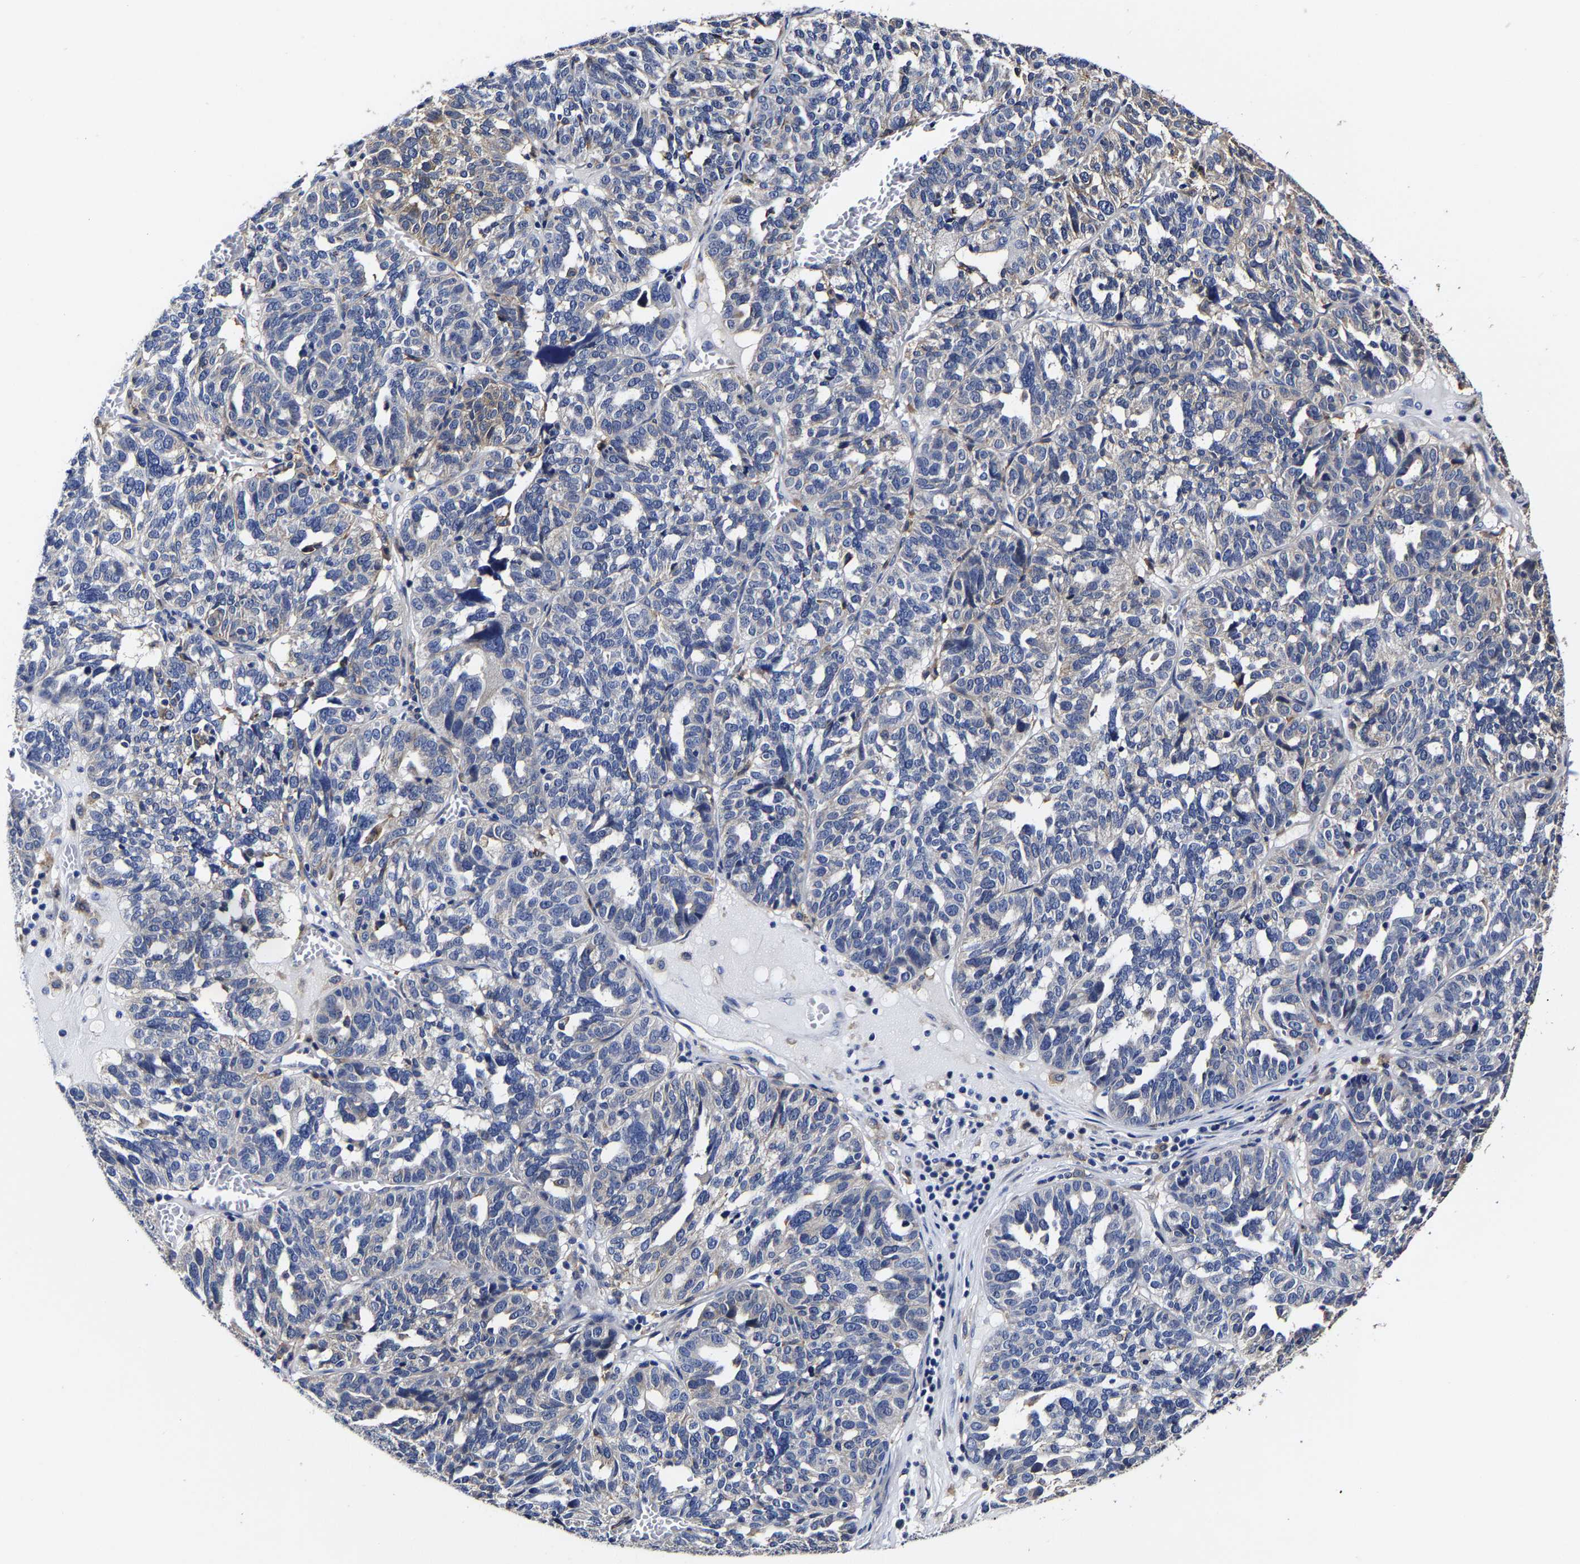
{"staining": {"intensity": "negative", "quantity": "none", "location": "none"}, "tissue": "ovarian cancer", "cell_type": "Tumor cells", "image_type": "cancer", "snomed": [{"axis": "morphology", "description": "Cystadenocarcinoma, serous, NOS"}, {"axis": "topography", "description": "Ovary"}], "caption": "Tumor cells show no significant expression in serous cystadenocarcinoma (ovarian). Nuclei are stained in blue.", "gene": "AASS", "patient": {"sex": "female", "age": 59}}